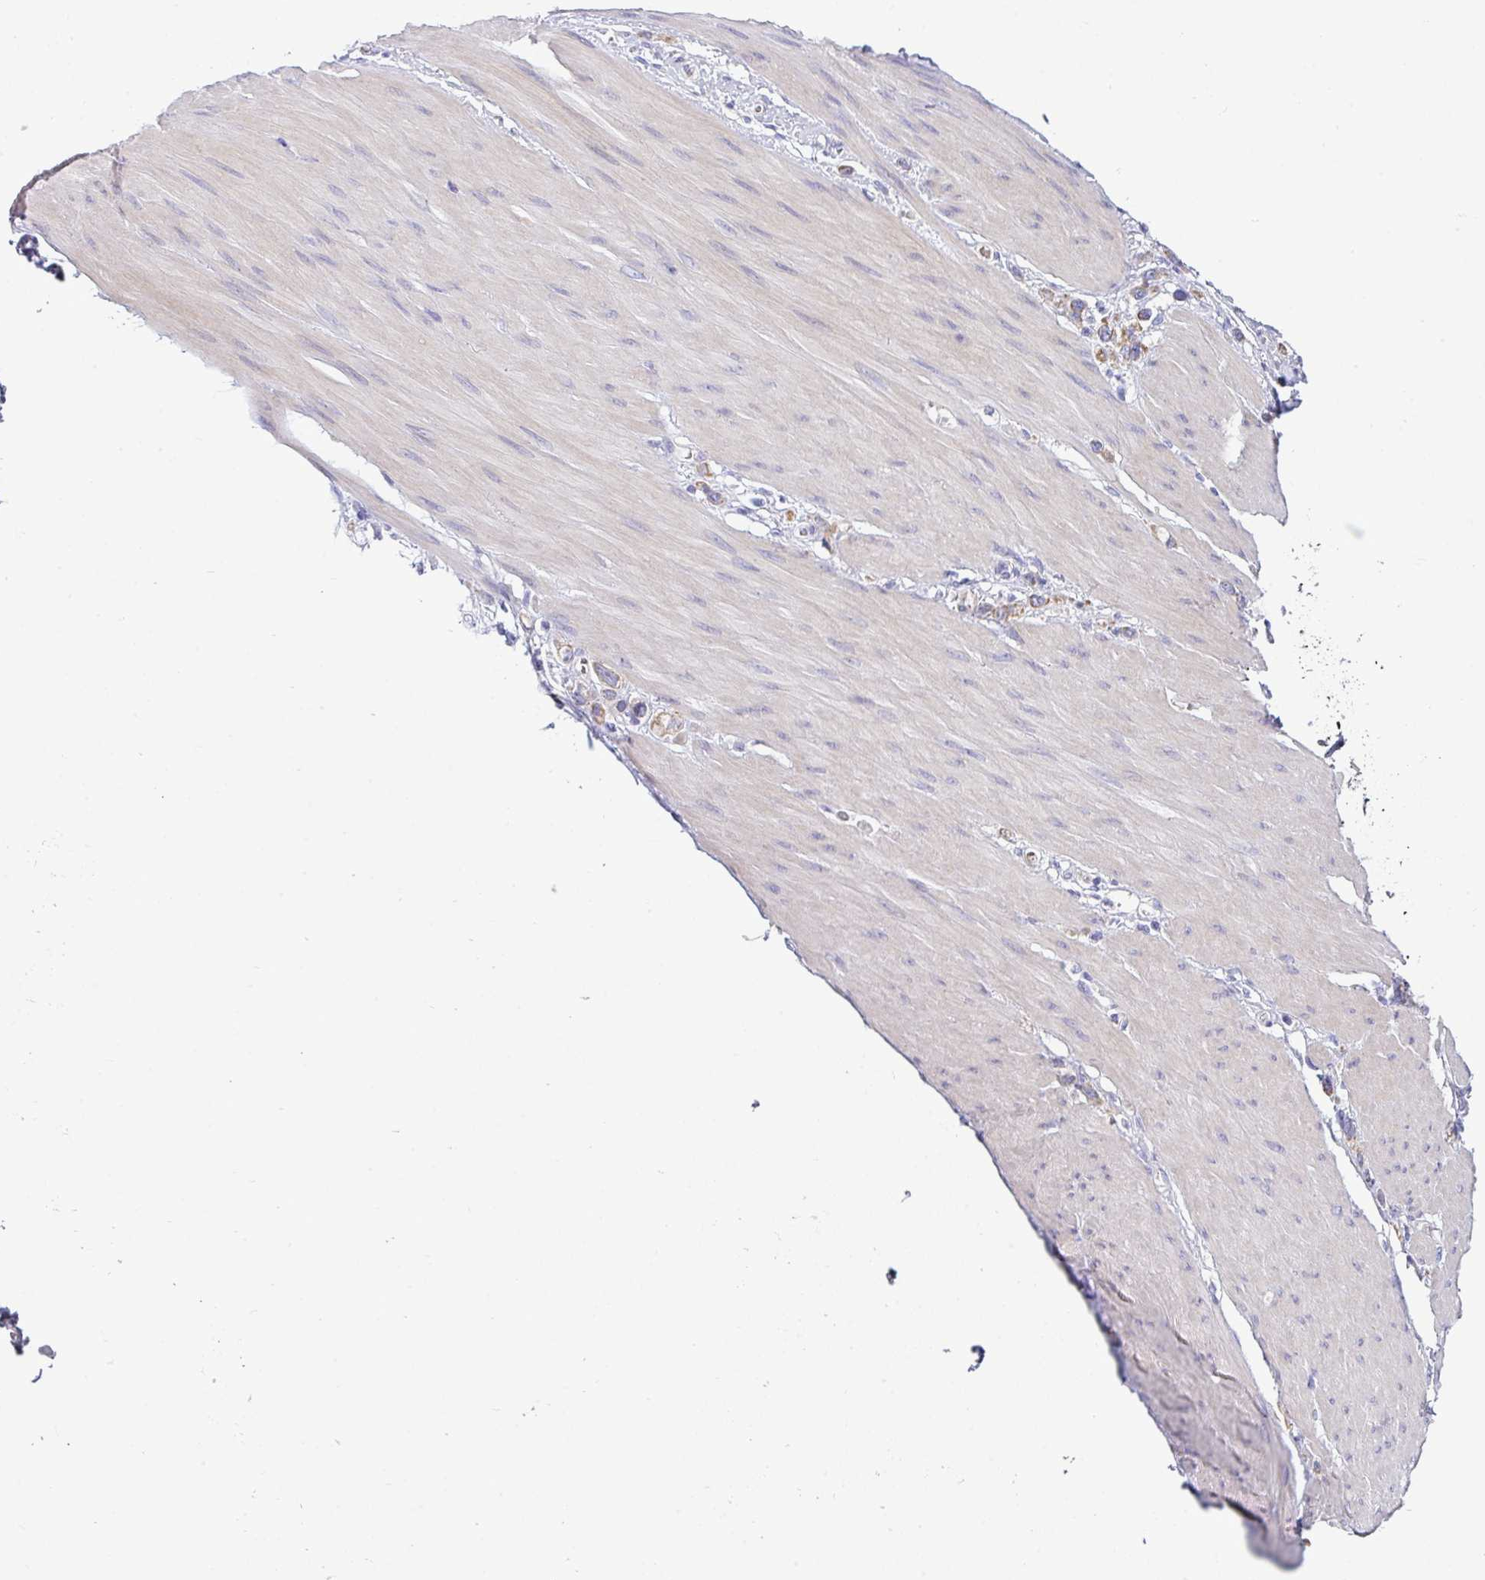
{"staining": {"intensity": "negative", "quantity": "none", "location": "none"}, "tissue": "stomach cancer", "cell_type": "Tumor cells", "image_type": "cancer", "snomed": [{"axis": "morphology", "description": "Adenocarcinoma, NOS"}, {"axis": "topography", "description": "Stomach"}], "caption": "This image is of stomach cancer stained with immunohistochemistry (IHC) to label a protein in brown with the nuclei are counter-stained blue. There is no positivity in tumor cells.", "gene": "ACAP3", "patient": {"sex": "female", "age": 65}}